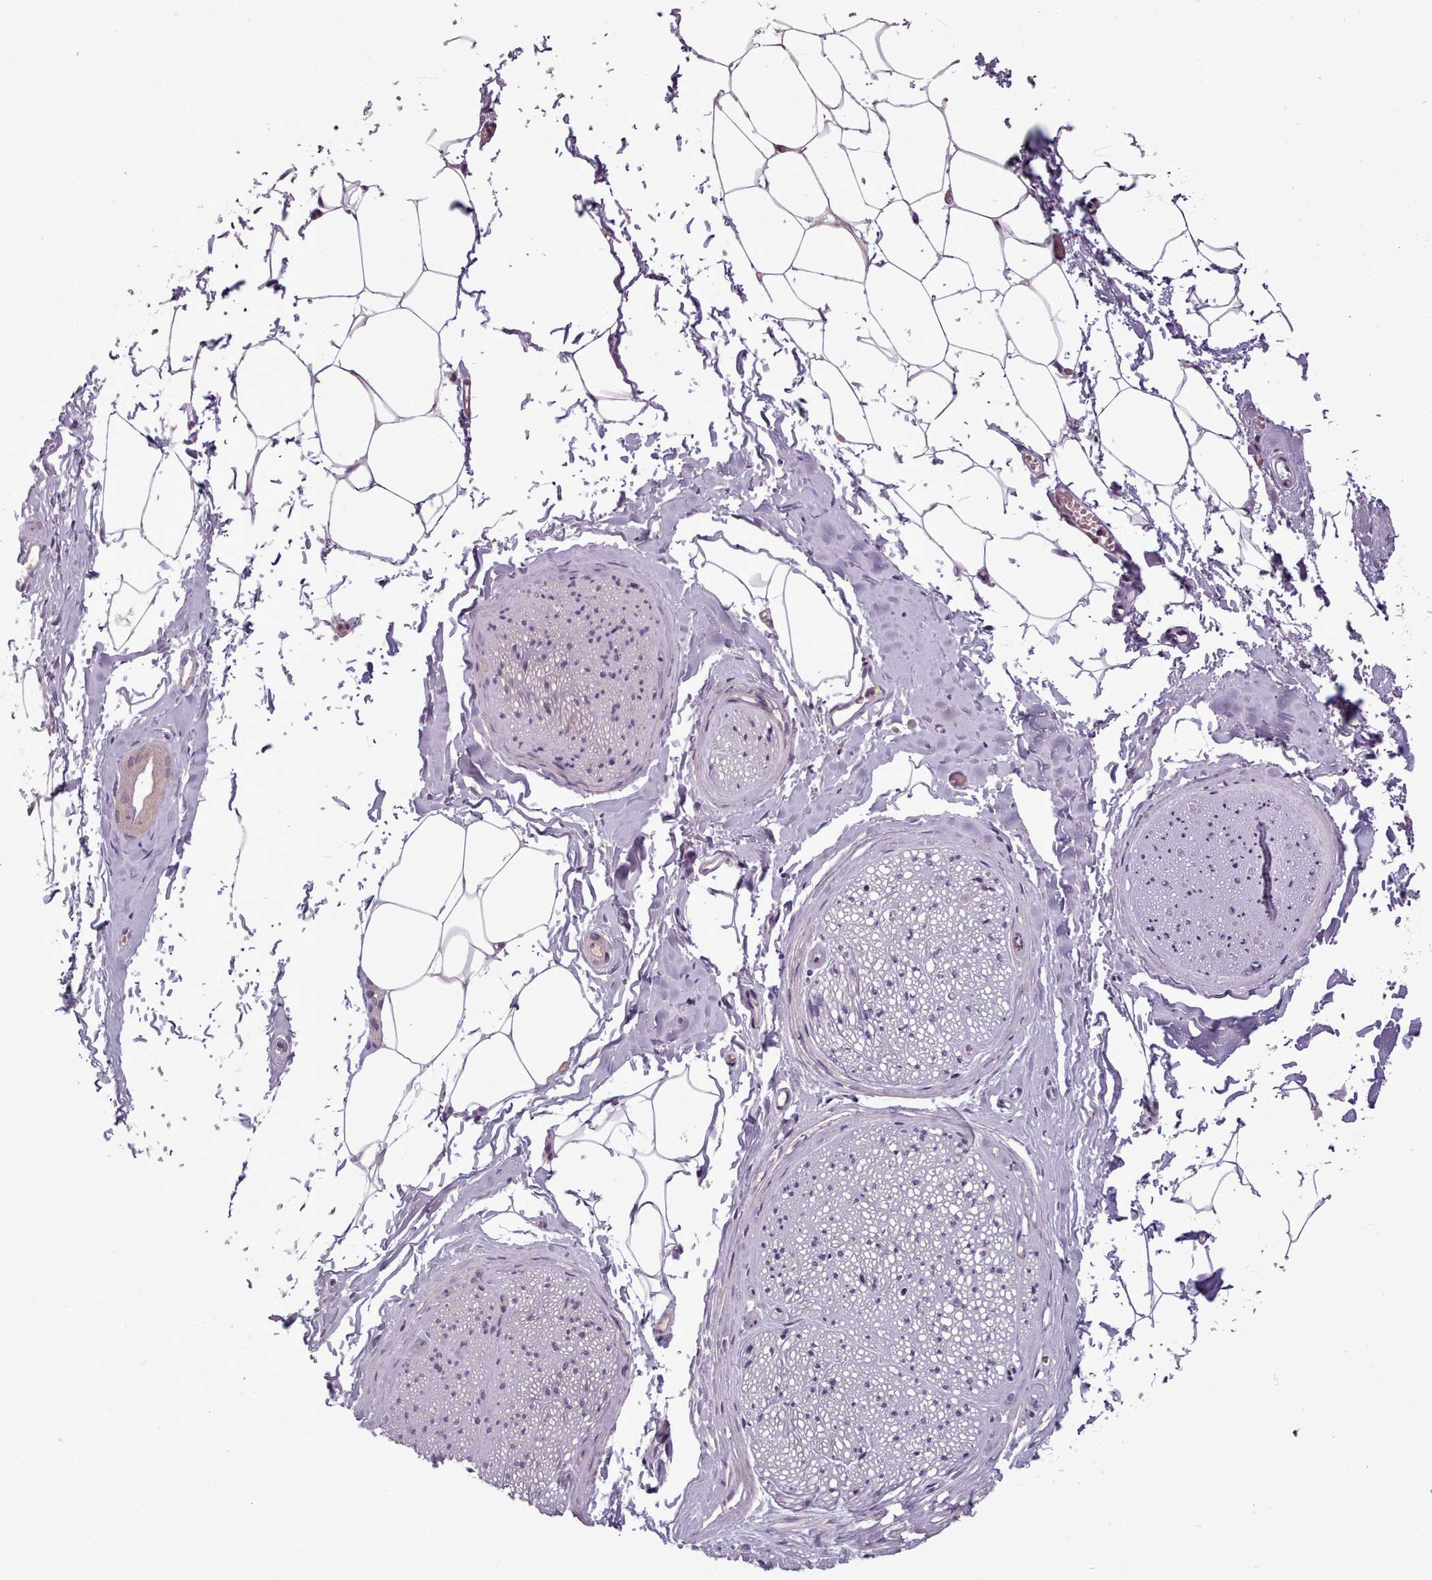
{"staining": {"intensity": "negative", "quantity": "none", "location": "none"}, "tissue": "adipose tissue", "cell_type": "Adipocytes", "image_type": "normal", "snomed": [{"axis": "morphology", "description": "Normal tissue, NOS"}, {"axis": "morphology", "description": "Adenocarcinoma, High grade"}, {"axis": "topography", "description": "Prostate"}, {"axis": "topography", "description": "Peripheral nerve tissue"}], "caption": "This is an immunohistochemistry (IHC) histopathology image of benign adipose tissue. There is no expression in adipocytes.", "gene": "NT5DC2", "patient": {"sex": "male", "age": 68}}